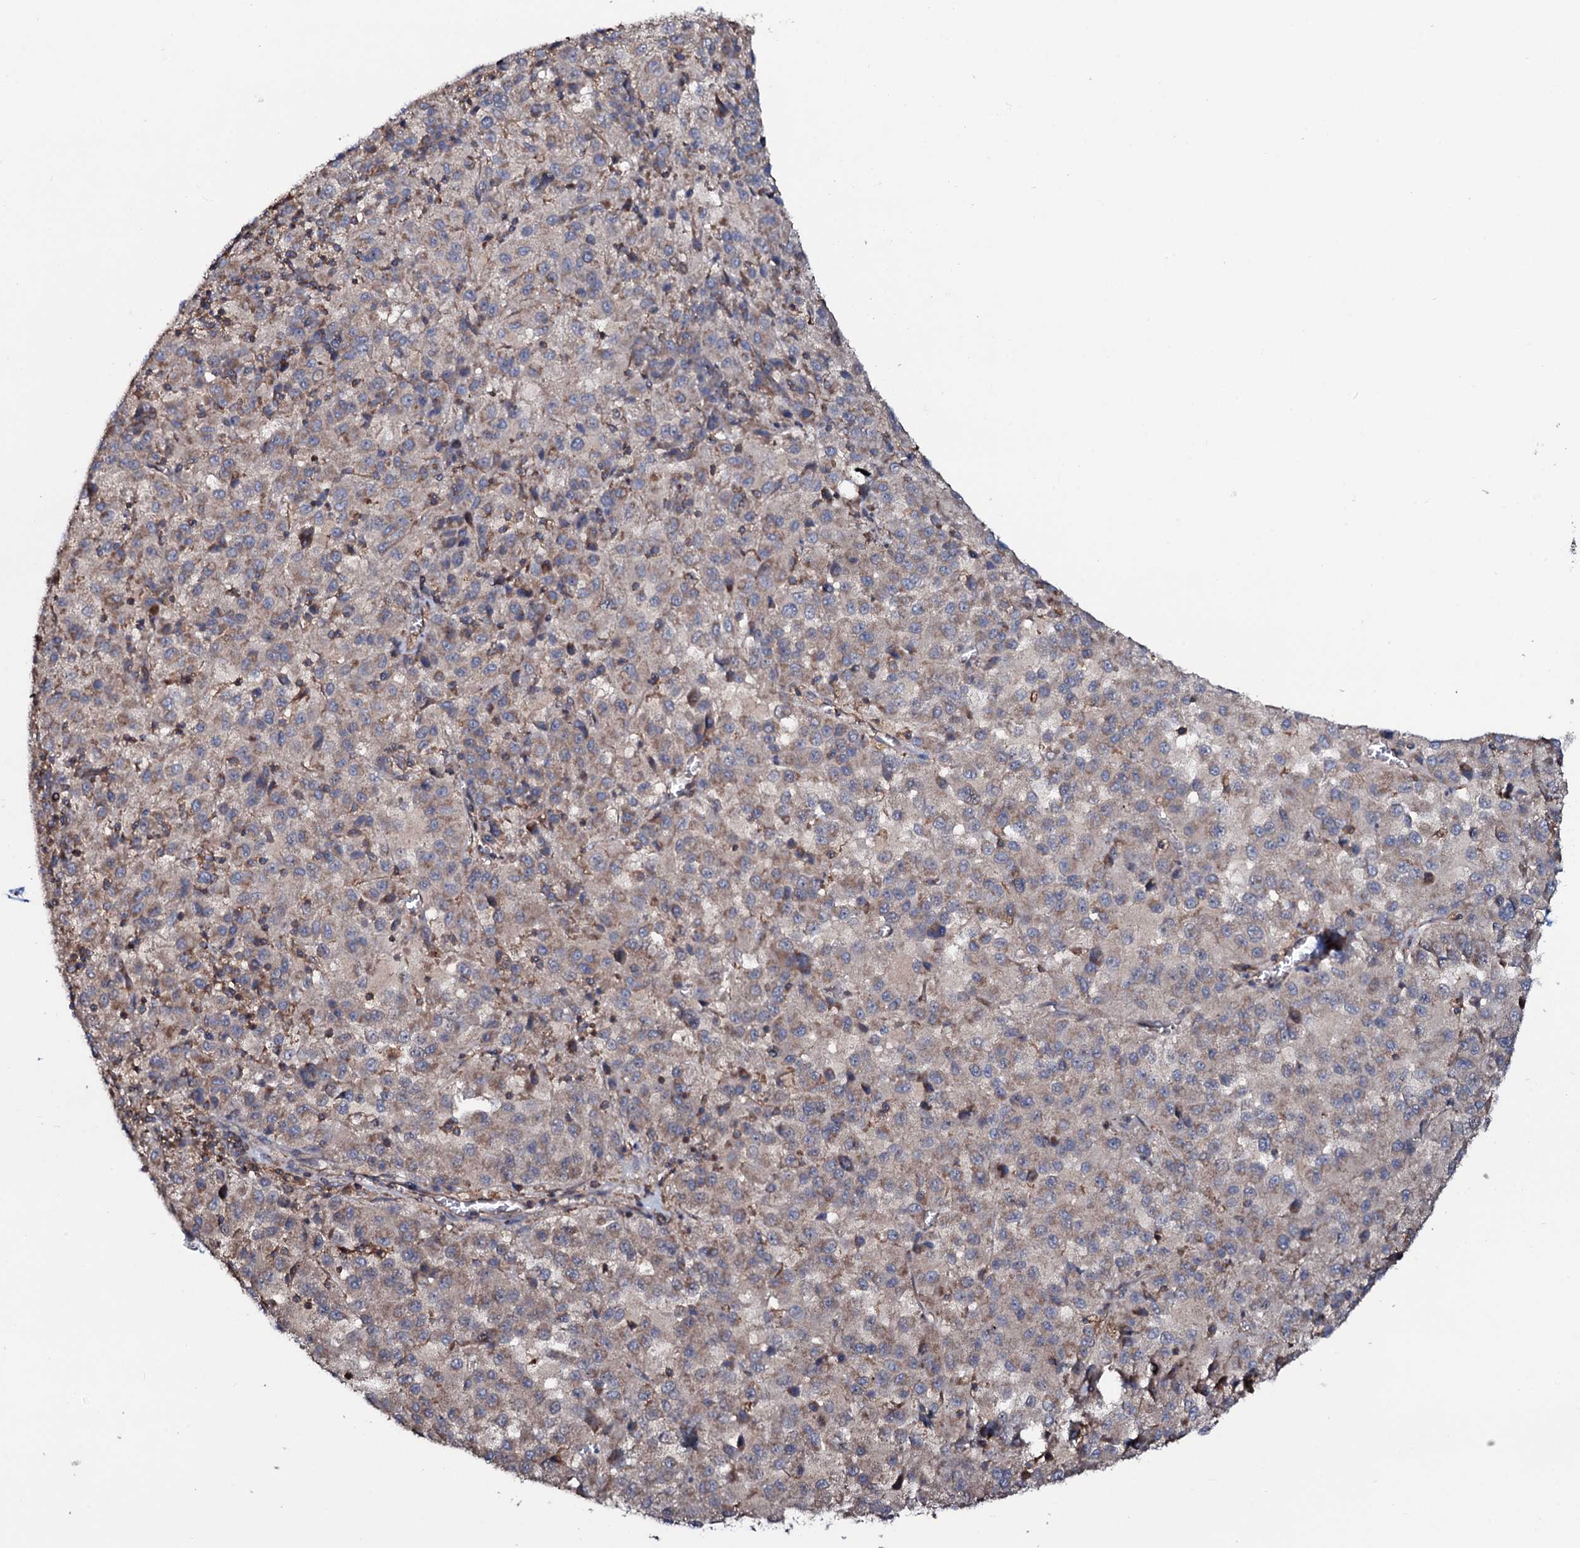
{"staining": {"intensity": "weak", "quantity": "25%-75%", "location": "cytoplasmic/membranous"}, "tissue": "melanoma", "cell_type": "Tumor cells", "image_type": "cancer", "snomed": [{"axis": "morphology", "description": "Malignant melanoma, Metastatic site"}, {"axis": "topography", "description": "Lung"}], "caption": "Human malignant melanoma (metastatic site) stained for a protein (brown) shows weak cytoplasmic/membranous positive positivity in approximately 25%-75% of tumor cells.", "gene": "COG6", "patient": {"sex": "male", "age": 64}}